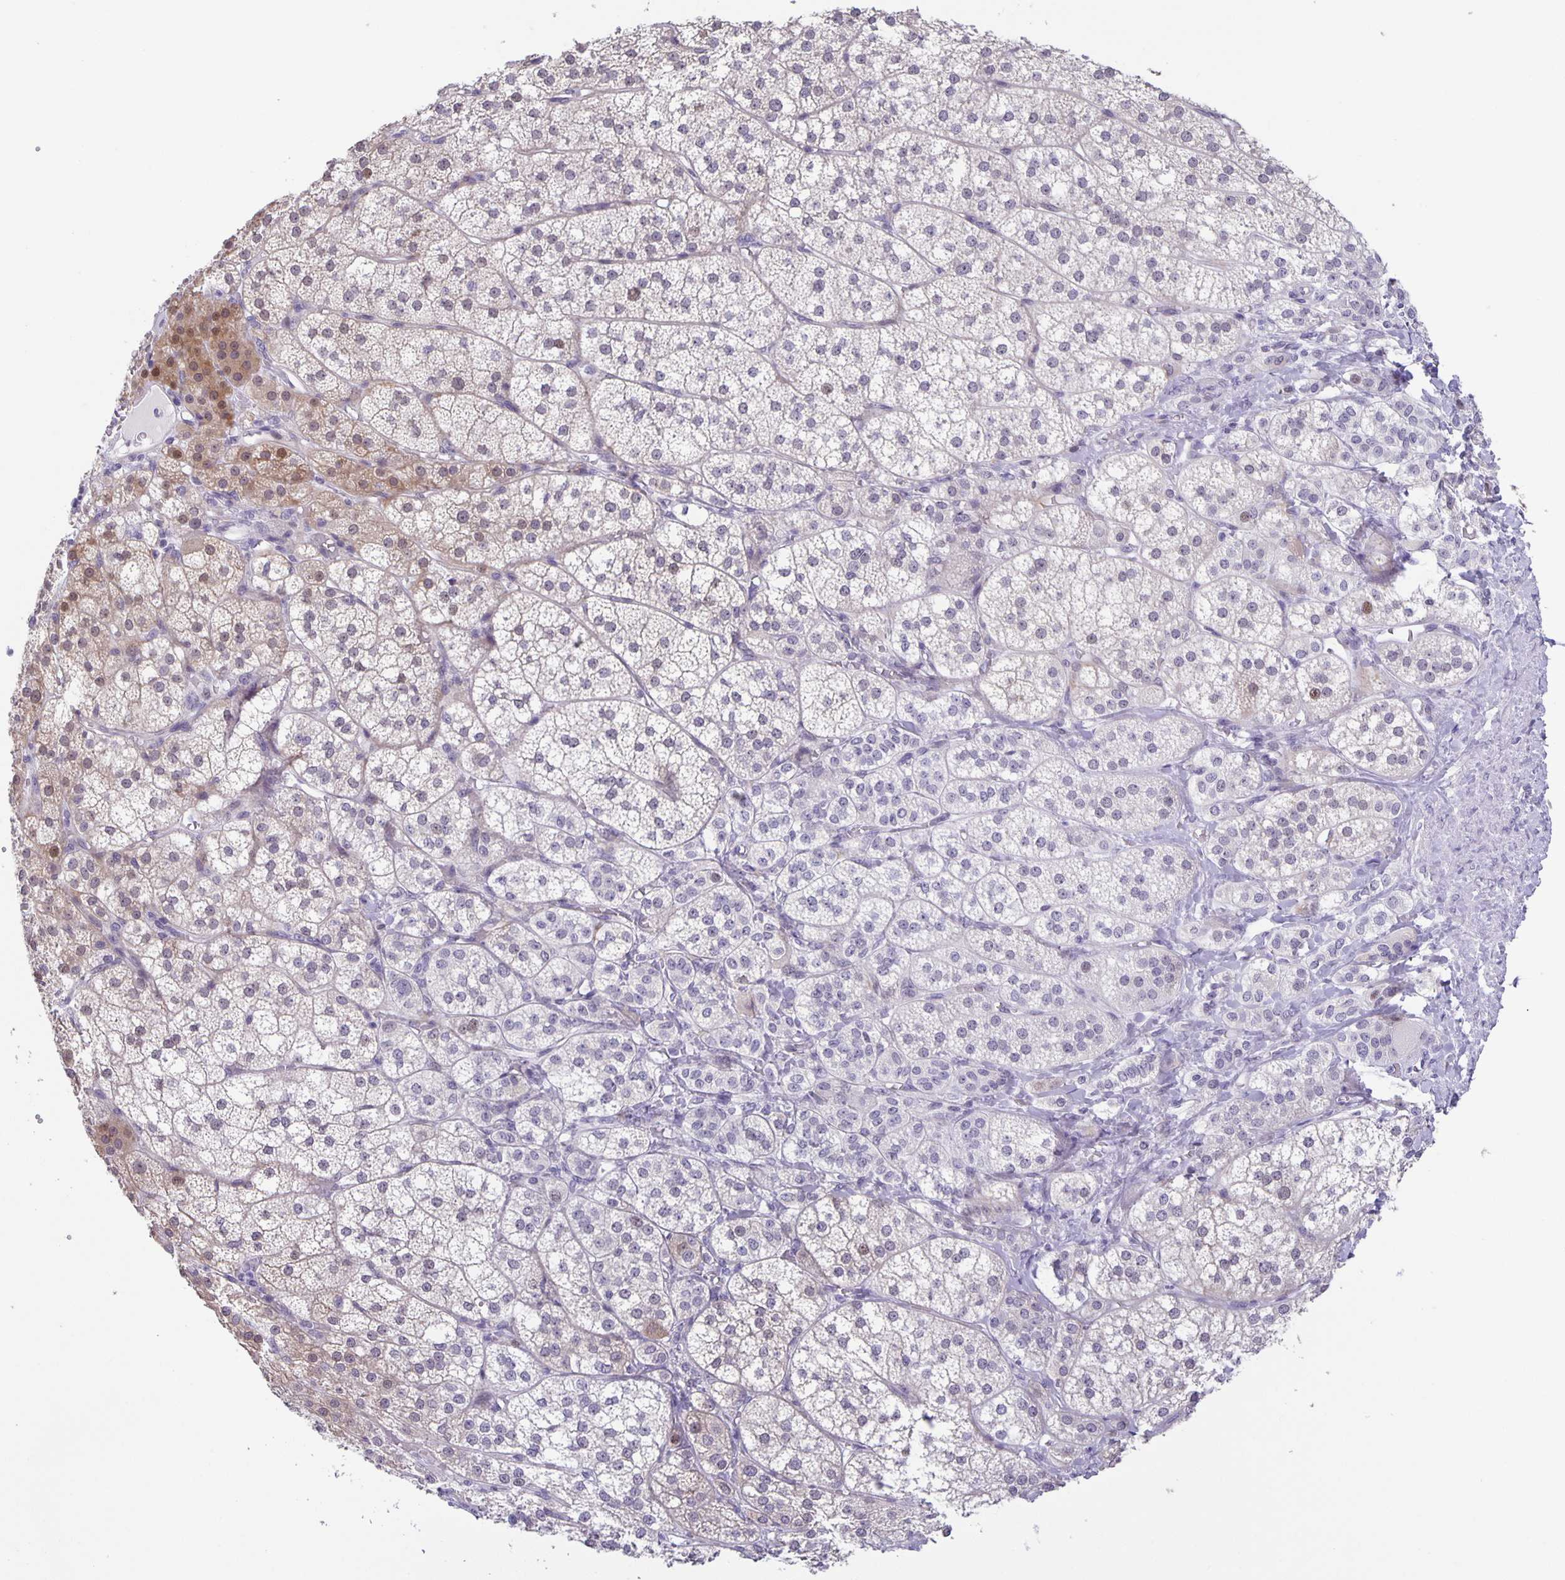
{"staining": {"intensity": "moderate", "quantity": "25%-75%", "location": "cytoplasmic/membranous,nuclear"}, "tissue": "adrenal gland", "cell_type": "Glandular cells", "image_type": "normal", "snomed": [{"axis": "morphology", "description": "Normal tissue, NOS"}, {"axis": "topography", "description": "Adrenal gland"}], "caption": "Immunohistochemistry (IHC) histopathology image of unremarkable adrenal gland stained for a protein (brown), which shows medium levels of moderate cytoplasmic/membranous,nuclear staining in approximately 25%-75% of glandular cells.", "gene": "PHRF1", "patient": {"sex": "female", "age": 60}}